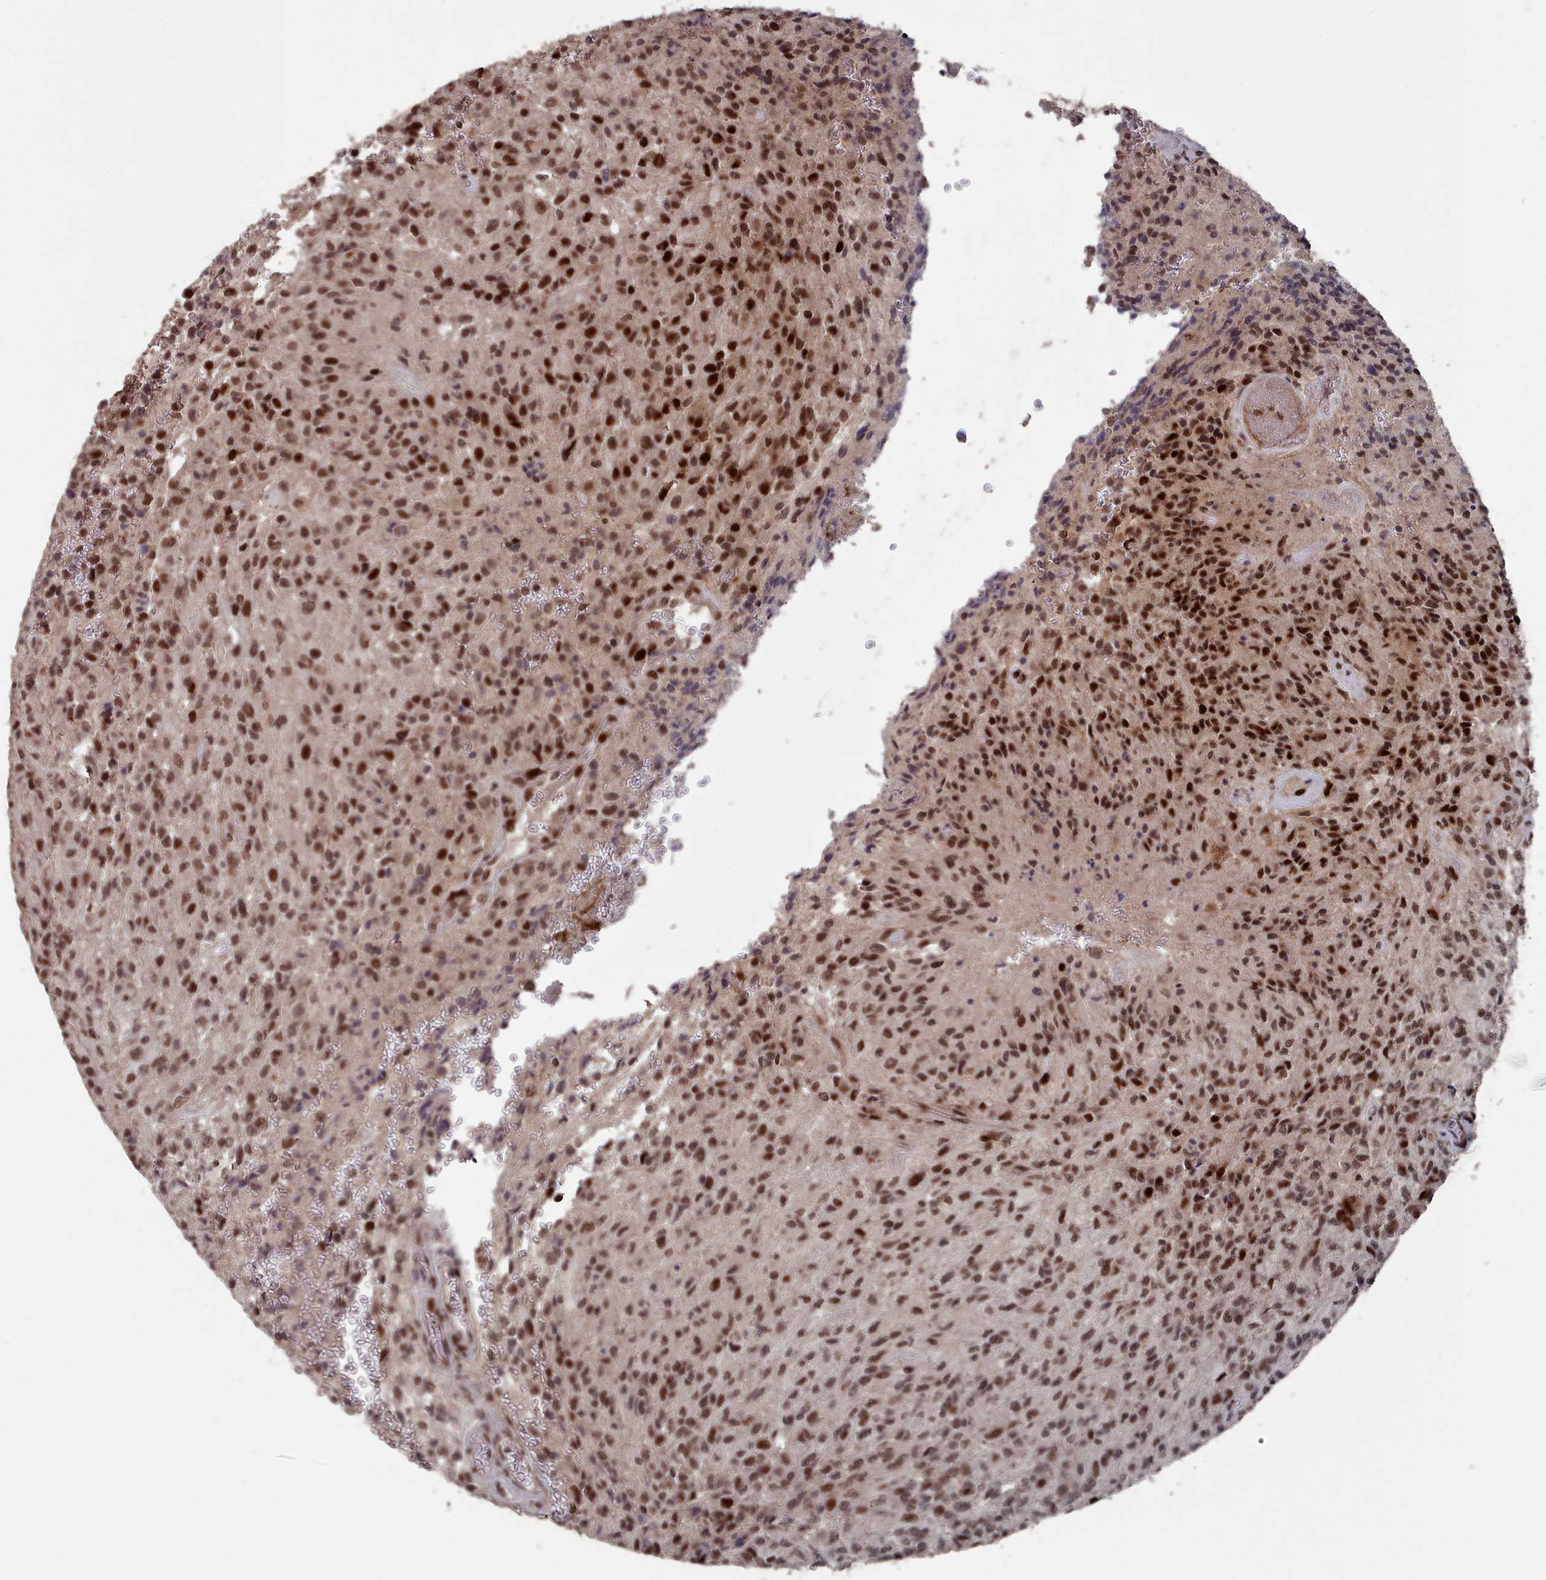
{"staining": {"intensity": "strong", "quantity": "25%-75%", "location": "nuclear"}, "tissue": "glioma", "cell_type": "Tumor cells", "image_type": "cancer", "snomed": [{"axis": "morphology", "description": "Normal tissue, NOS"}, {"axis": "morphology", "description": "Glioma, malignant, High grade"}, {"axis": "topography", "description": "Cerebral cortex"}], "caption": "Strong nuclear staining for a protein is present in approximately 25%-75% of tumor cells of glioma using IHC.", "gene": "PNRC2", "patient": {"sex": "male", "age": 56}}